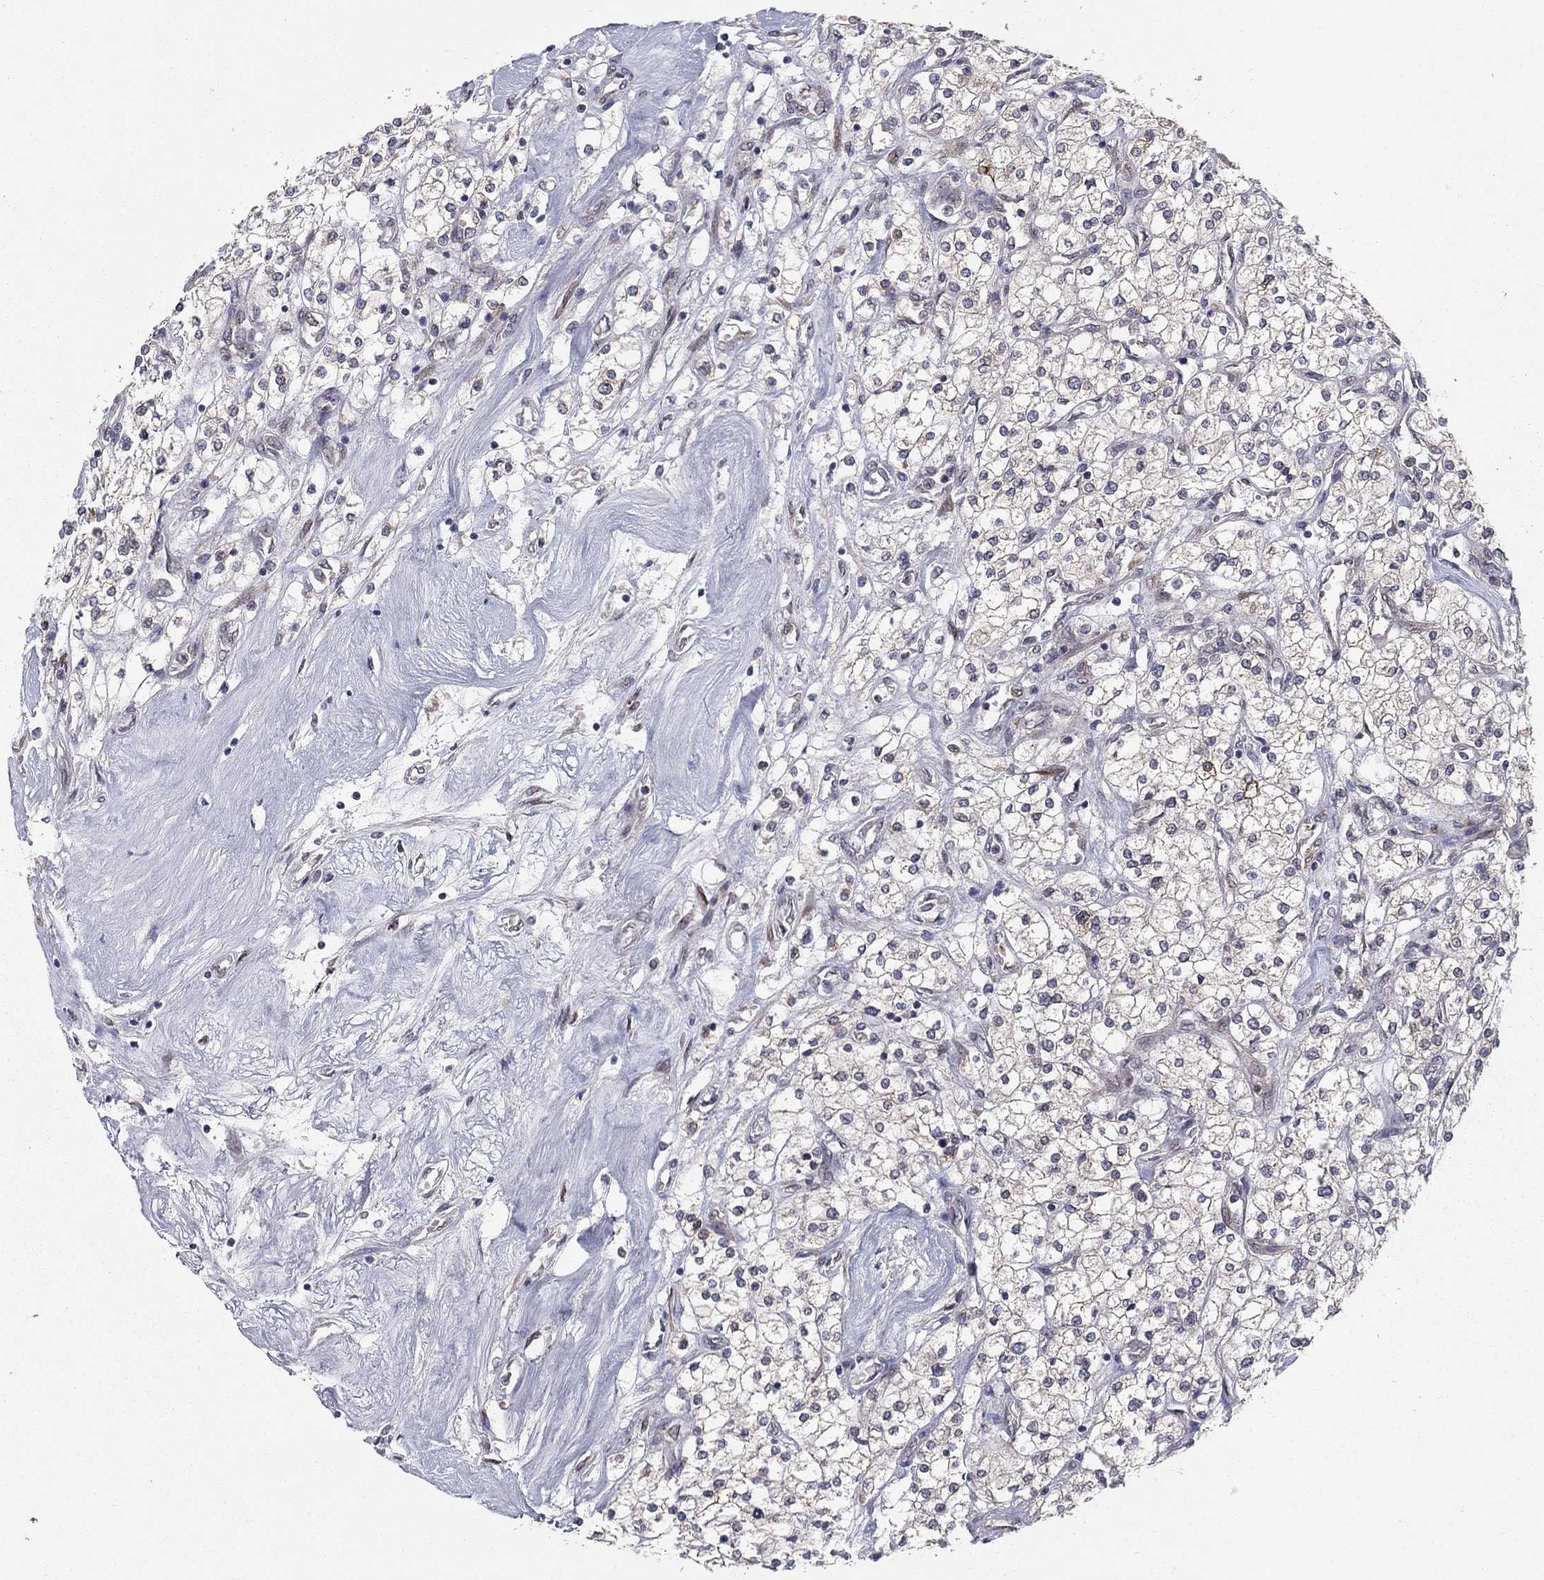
{"staining": {"intensity": "negative", "quantity": "none", "location": "none"}, "tissue": "renal cancer", "cell_type": "Tumor cells", "image_type": "cancer", "snomed": [{"axis": "morphology", "description": "Adenocarcinoma, NOS"}, {"axis": "topography", "description": "Kidney"}], "caption": "The immunohistochemistry micrograph has no significant expression in tumor cells of renal adenocarcinoma tissue.", "gene": "YIF1A", "patient": {"sex": "male", "age": 80}}